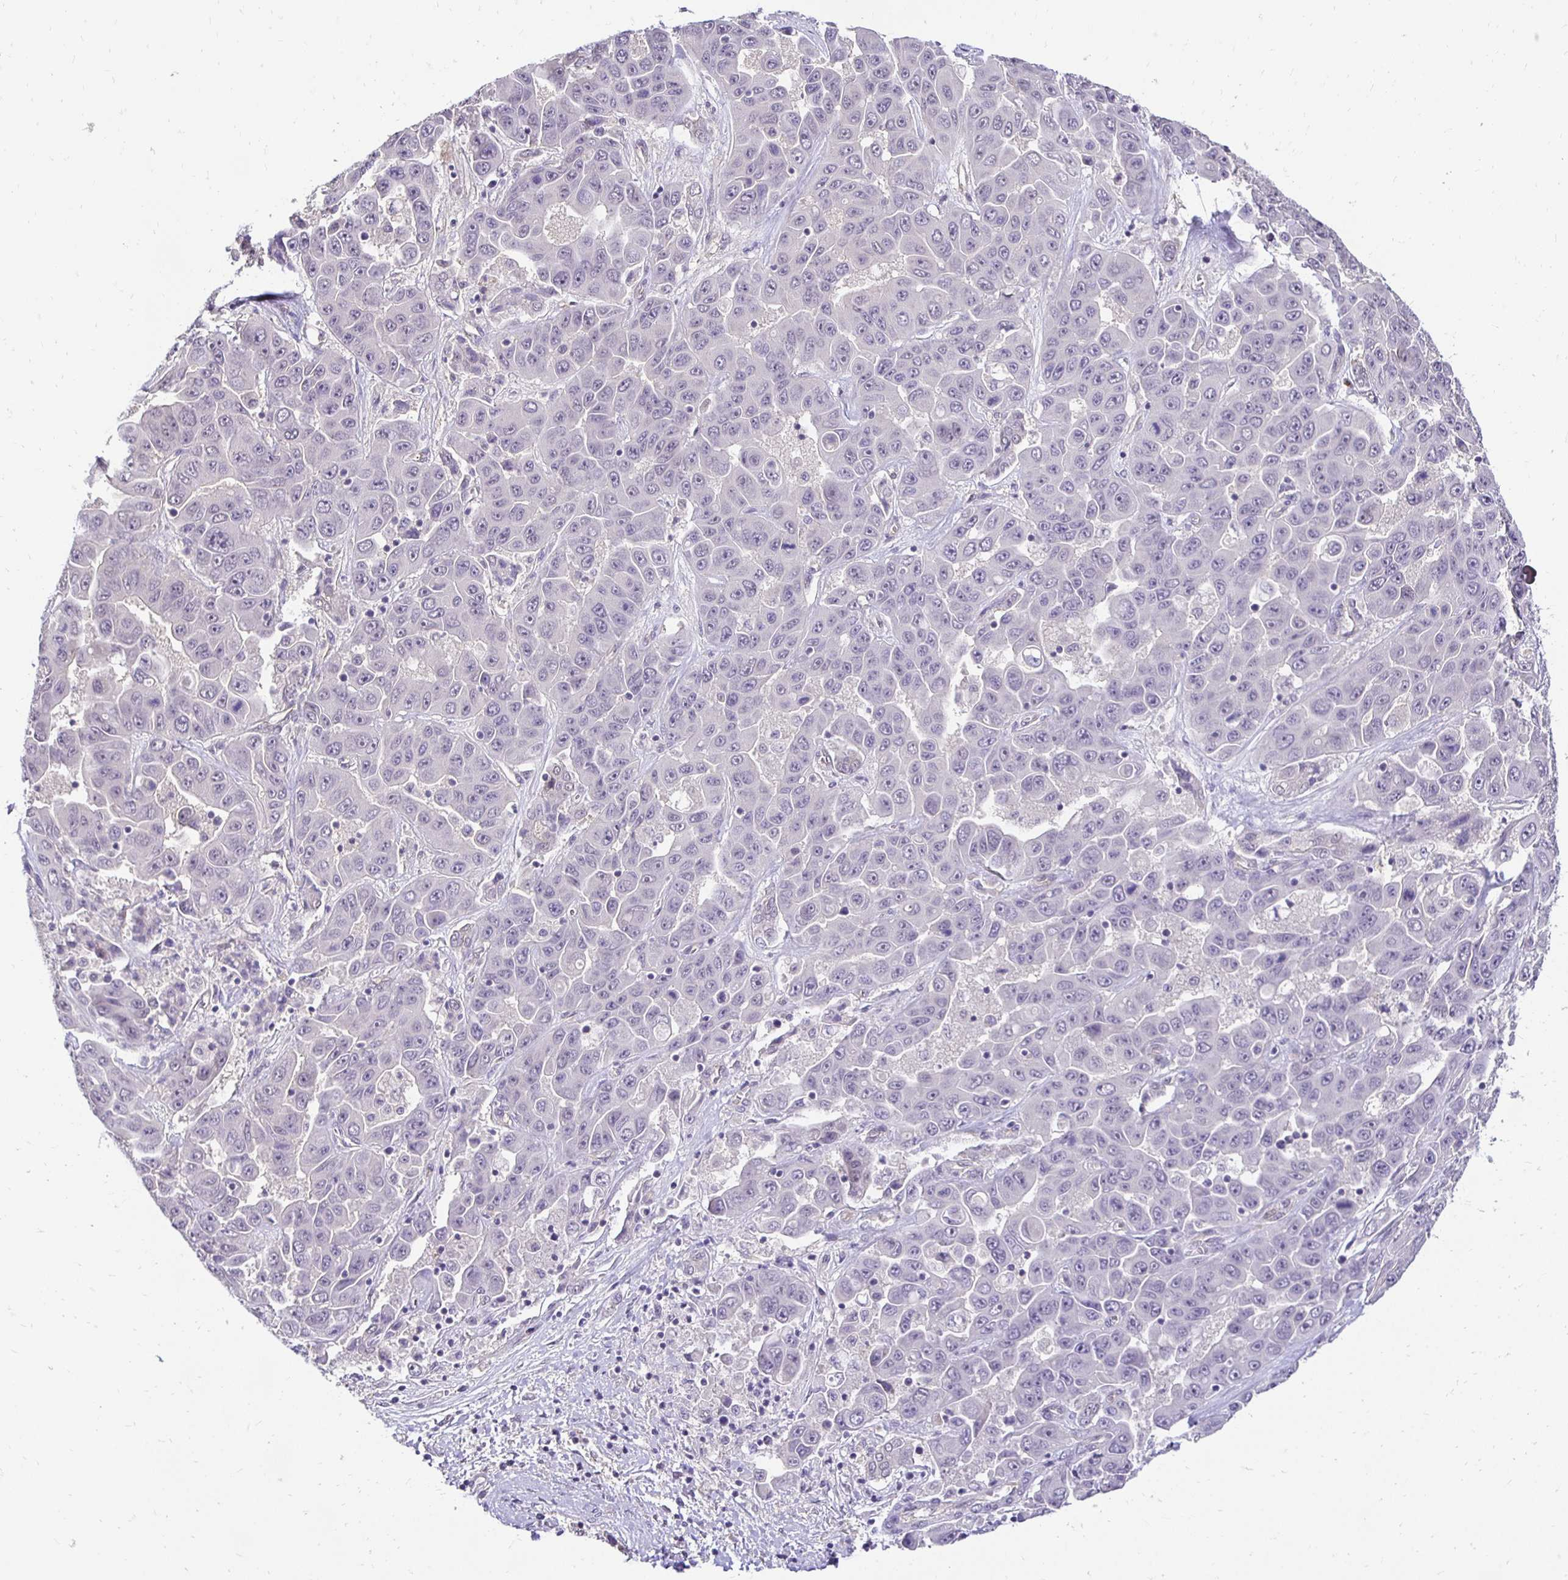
{"staining": {"intensity": "negative", "quantity": "none", "location": "none"}, "tissue": "liver cancer", "cell_type": "Tumor cells", "image_type": "cancer", "snomed": [{"axis": "morphology", "description": "Cholangiocarcinoma"}, {"axis": "topography", "description": "Liver"}], "caption": "A high-resolution histopathology image shows immunohistochemistry staining of liver cancer, which reveals no significant expression in tumor cells.", "gene": "SLC9A1", "patient": {"sex": "female", "age": 52}}